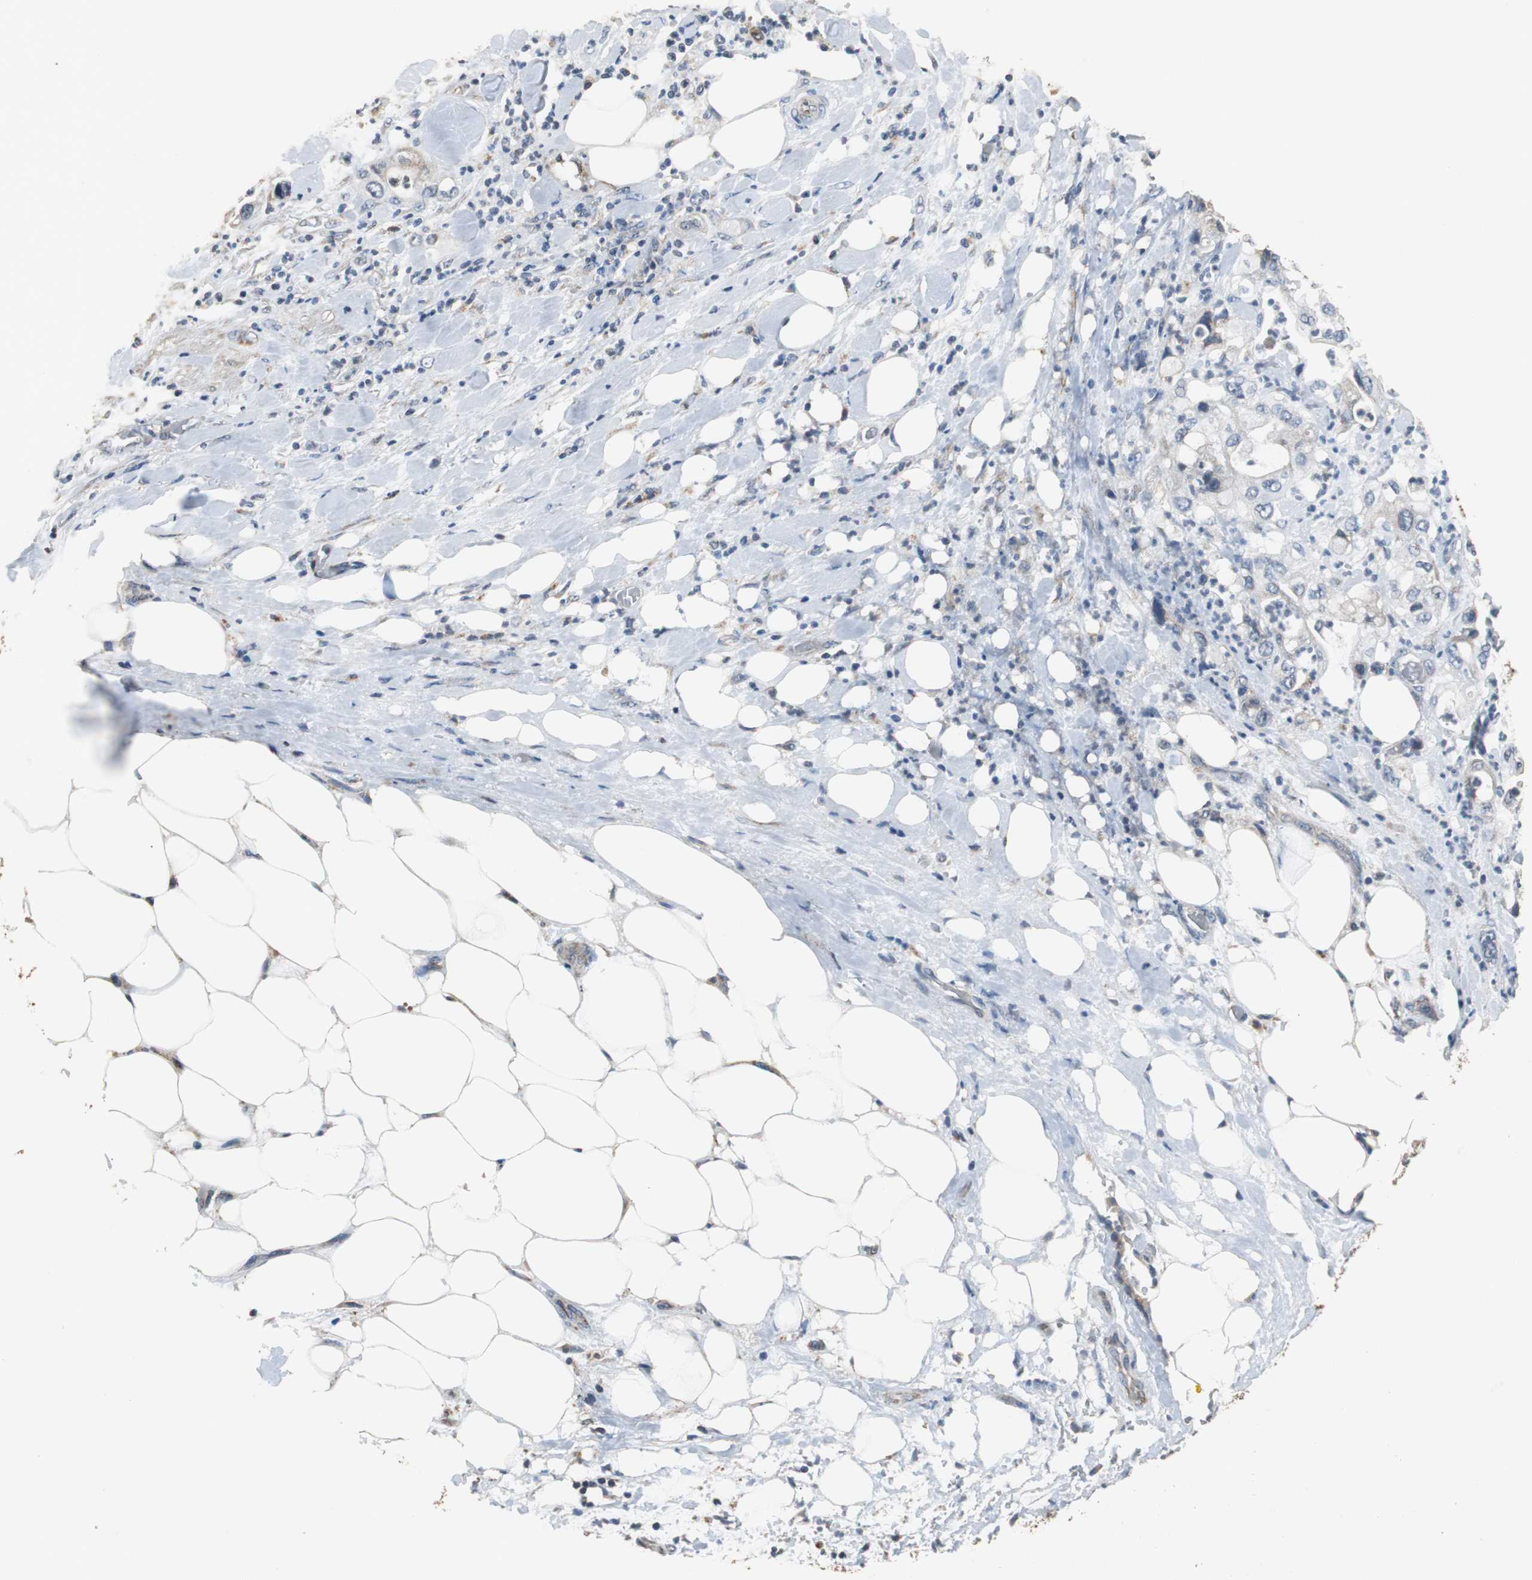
{"staining": {"intensity": "weak", "quantity": "<25%", "location": "cytoplasmic/membranous"}, "tissue": "pancreatic cancer", "cell_type": "Tumor cells", "image_type": "cancer", "snomed": [{"axis": "morphology", "description": "Adenocarcinoma, NOS"}, {"axis": "topography", "description": "Pancreas"}], "caption": "Immunohistochemistry histopathology image of neoplastic tissue: pancreatic adenocarcinoma stained with DAB (3,3'-diaminobenzidine) reveals no significant protein positivity in tumor cells. (DAB (3,3'-diaminobenzidine) immunohistochemistry visualized using brightfield microscopy, high magnification).", "gene": "HMGCL", "patient": {"sex": "male", "age": 70}}